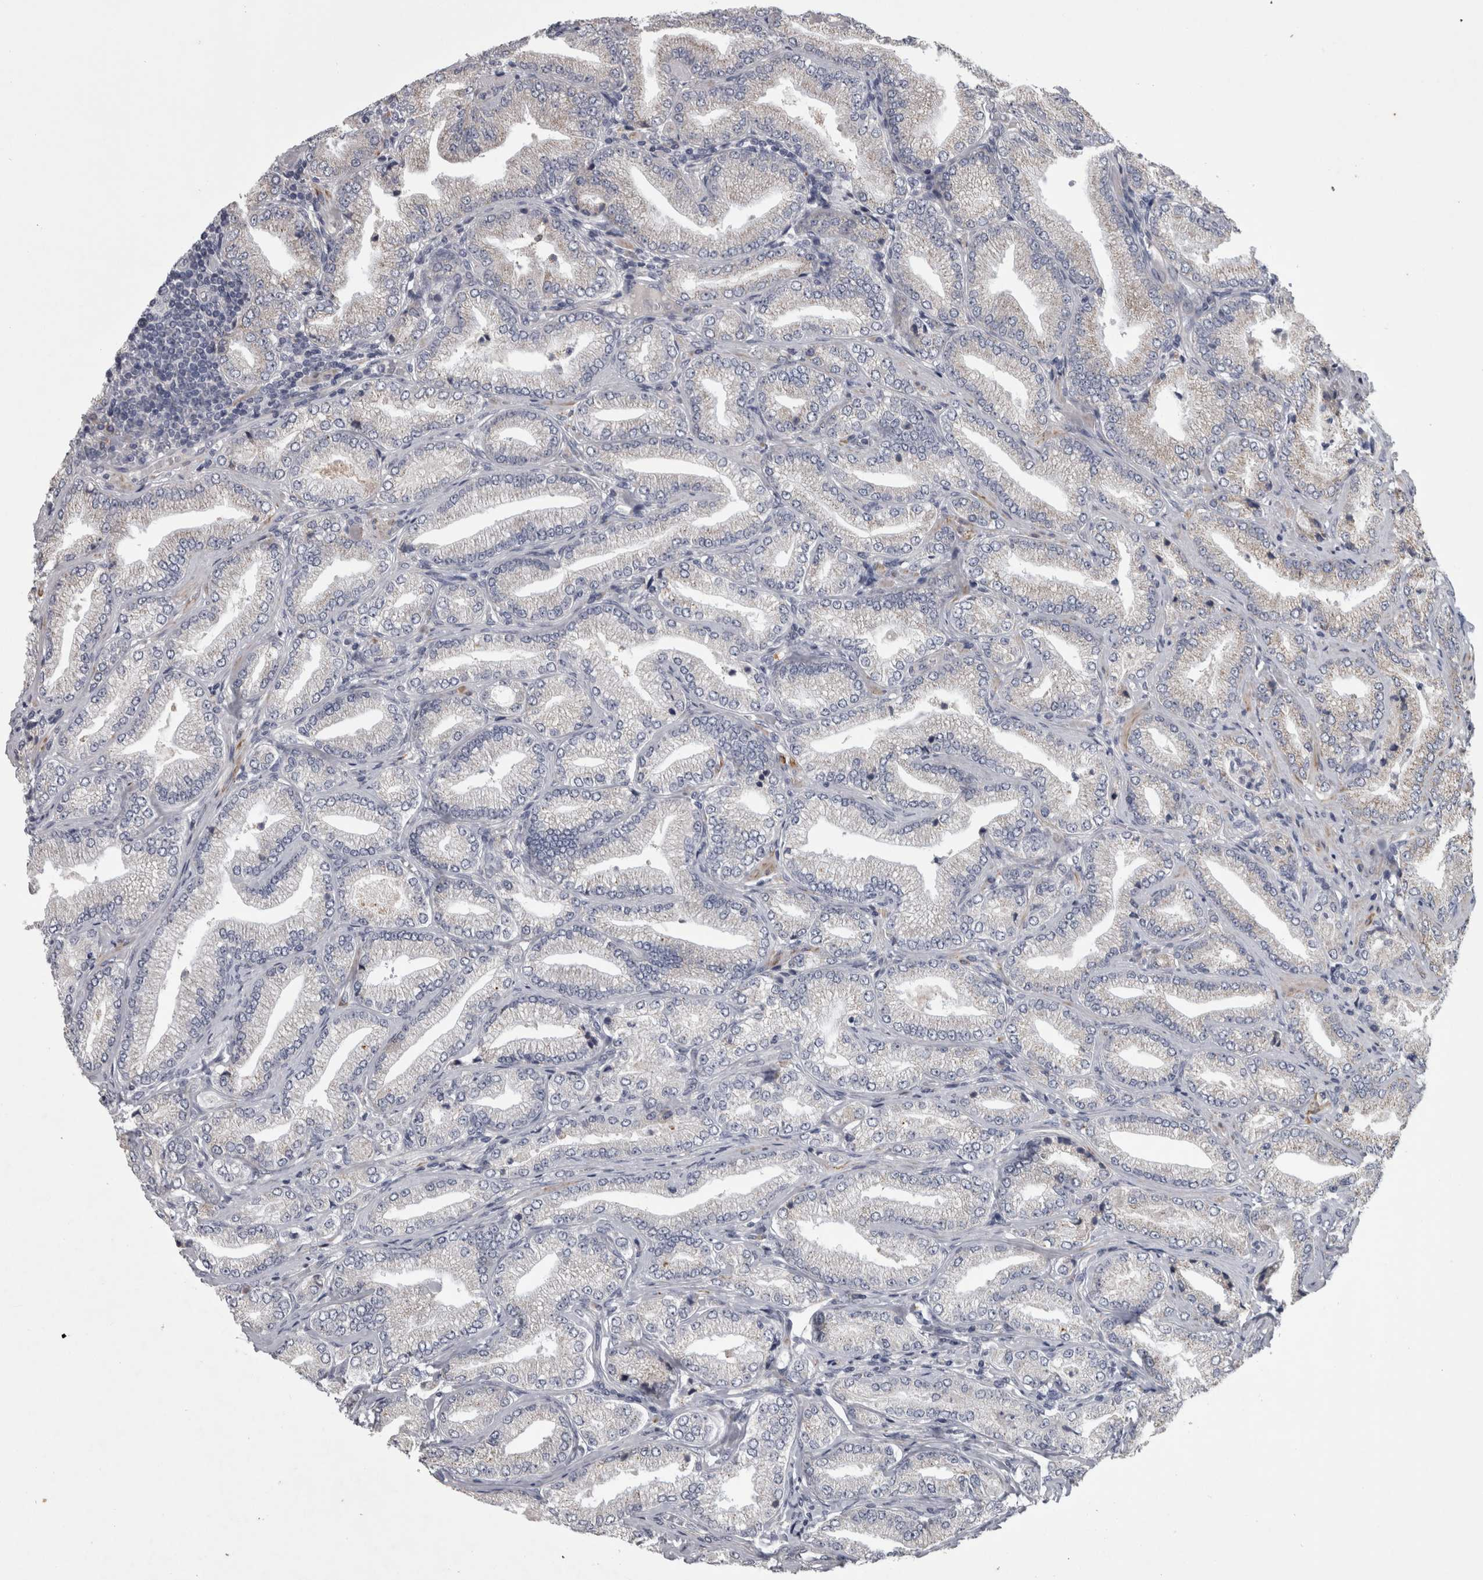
{"staining": {"intensity": "weak", "quantity": "<25%", "location": "cytoplasmic/membranous"}, "tissue": "prostate cancer", "cell_type": "Tumor cells", "image_type": "cancer", "snomed": [{"axis": "morphology", "description": "Adenocarcinoma, Low grade"}, {"axis": "topography", "description": "Prostate"}], "caption": "Immunohistochemistry (IHC) of prostate low-grade adenocarcinoma shows no positivity in tumor cells. (Stains: DAB (3,3'-diaminobenzidine) IHC with hematoxylin counter stain, Microscopy: brightfield microscopy at high magnification).", "gene": "DBT", "patient": {"sex": "male", "age": 62}}